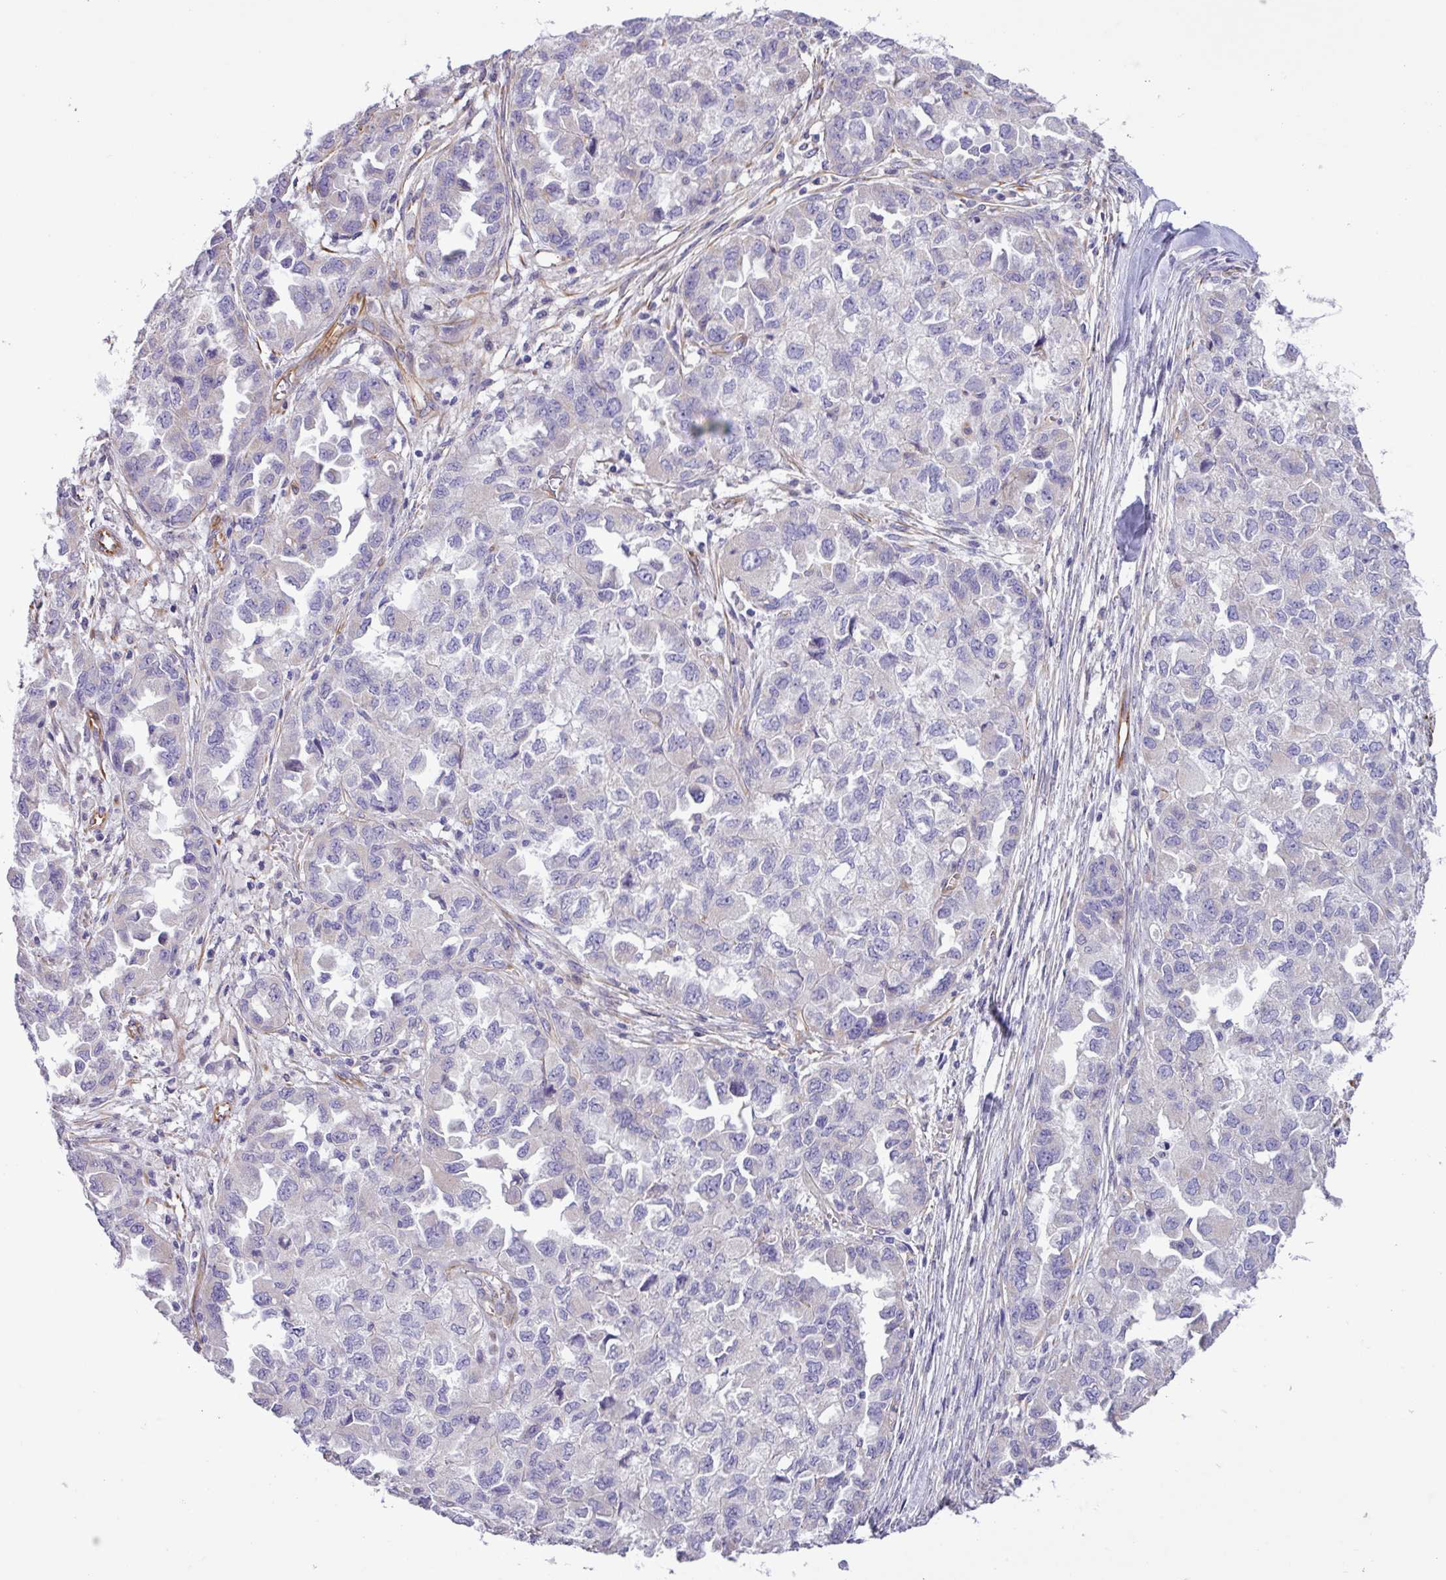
{"staining": {"intensity": "negative", "quantity": "none", "location": "none"}, "tissue": "ovarian cancer", "cell_type": "Tumor cells", "image_type": "cancer", "snomed": [{"axis": "morphology", "description": "Cystadenocarcinoma, serous, NOS"}, {"axis": "topography", "description": "Ovary"}], "caption": "Immunohistochemistry (IHC) of human ovarian serous cystadenocarcinoma shows no expression in tumor cells.", "gene": "MRM2", "patient": {"sex": "female", "age": 84}}